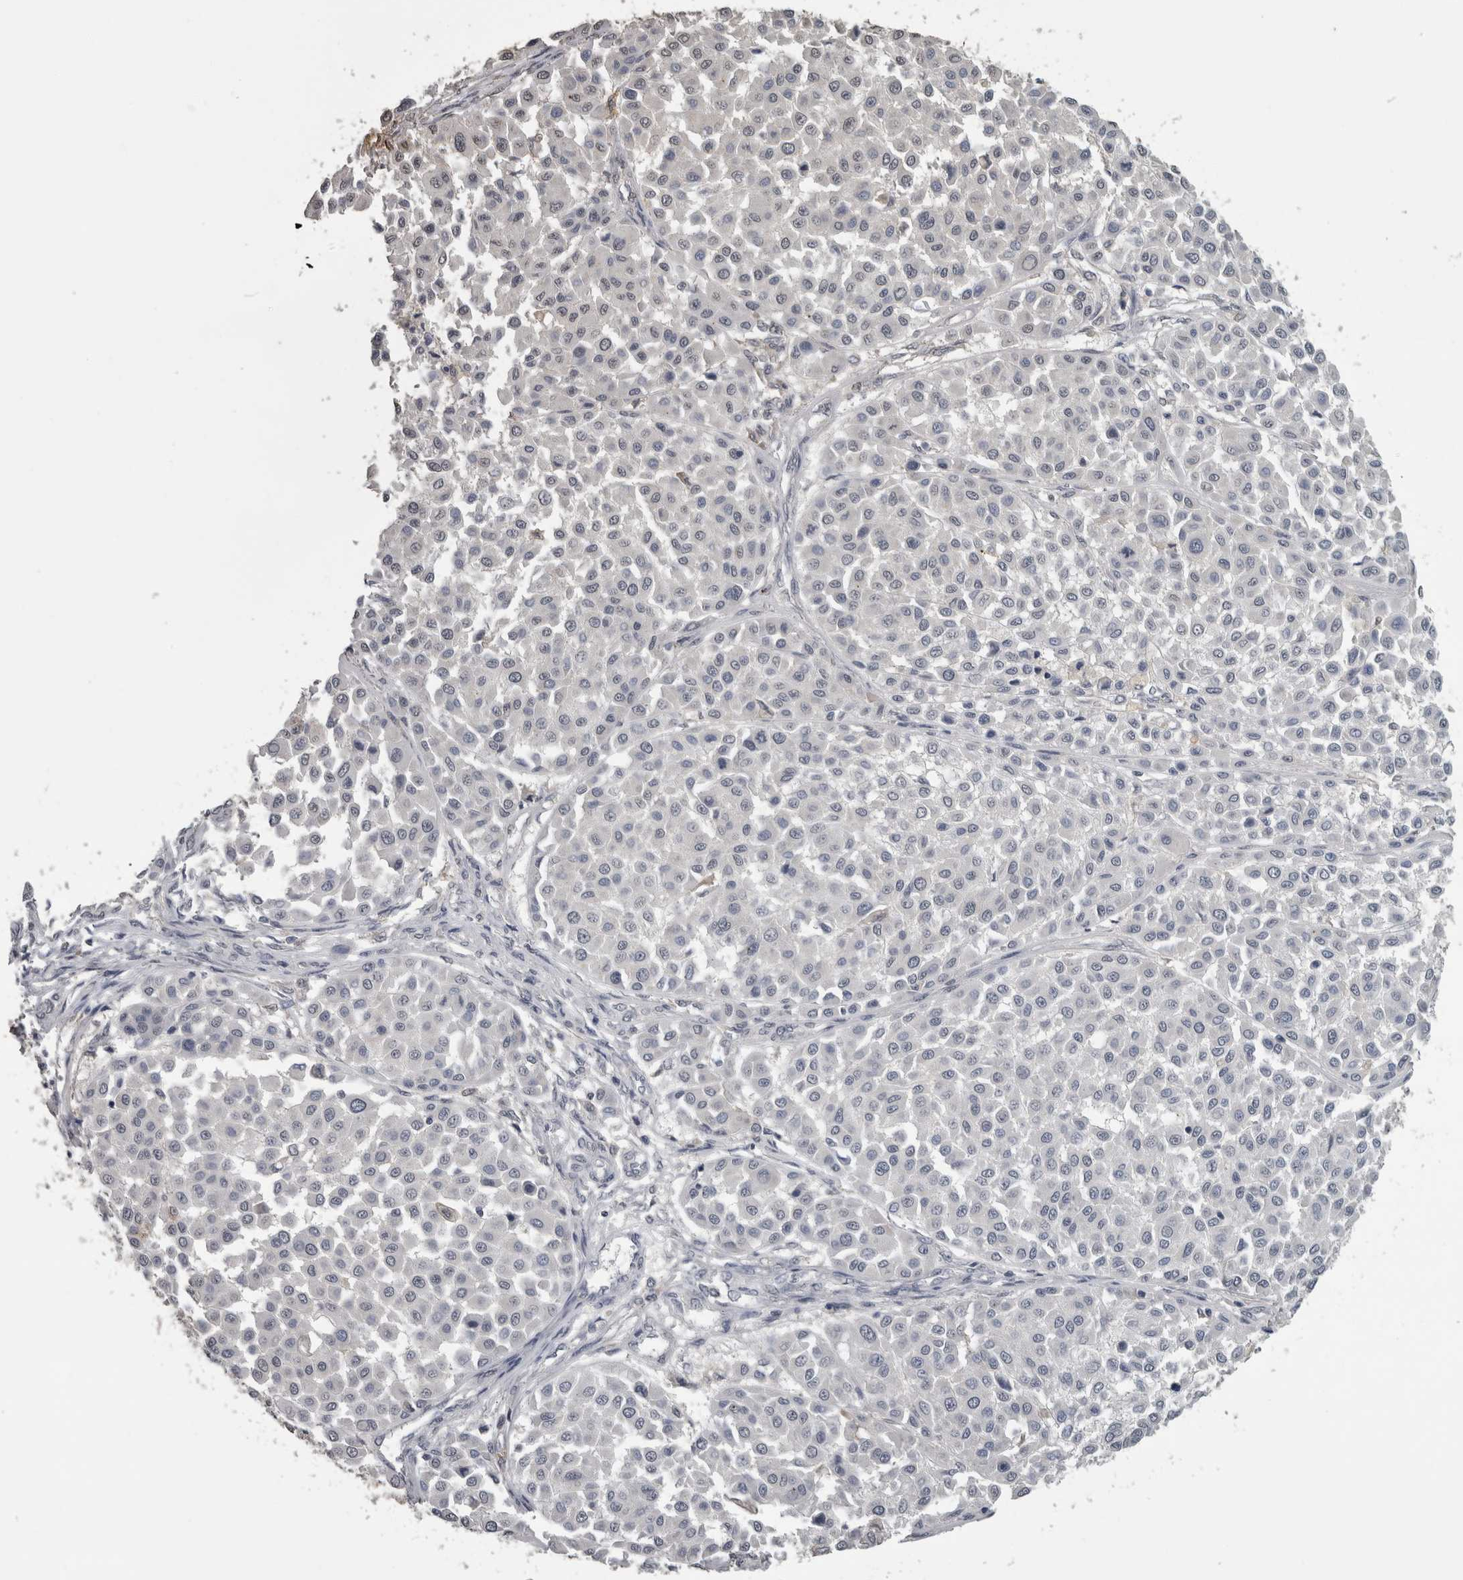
{"staining": {"intensity": "negative", "quantity": "none", "location": "none"}, "tissue": "melanoma", "cell_type": "Tumor cells", "image_type": "cancer", "snomed": [{"axis": "morphology", "description": "Malignant melanoma, Metastatic site"}, {"axis": "topography", "description": "Soft tissue"}], "caption": "A histopathology image of human malignant melanoma (metastatic site) is negative for staining in tumor cells.", "gene": "PIK3AP1", "patient": {"sex": "male", "age": 41}}